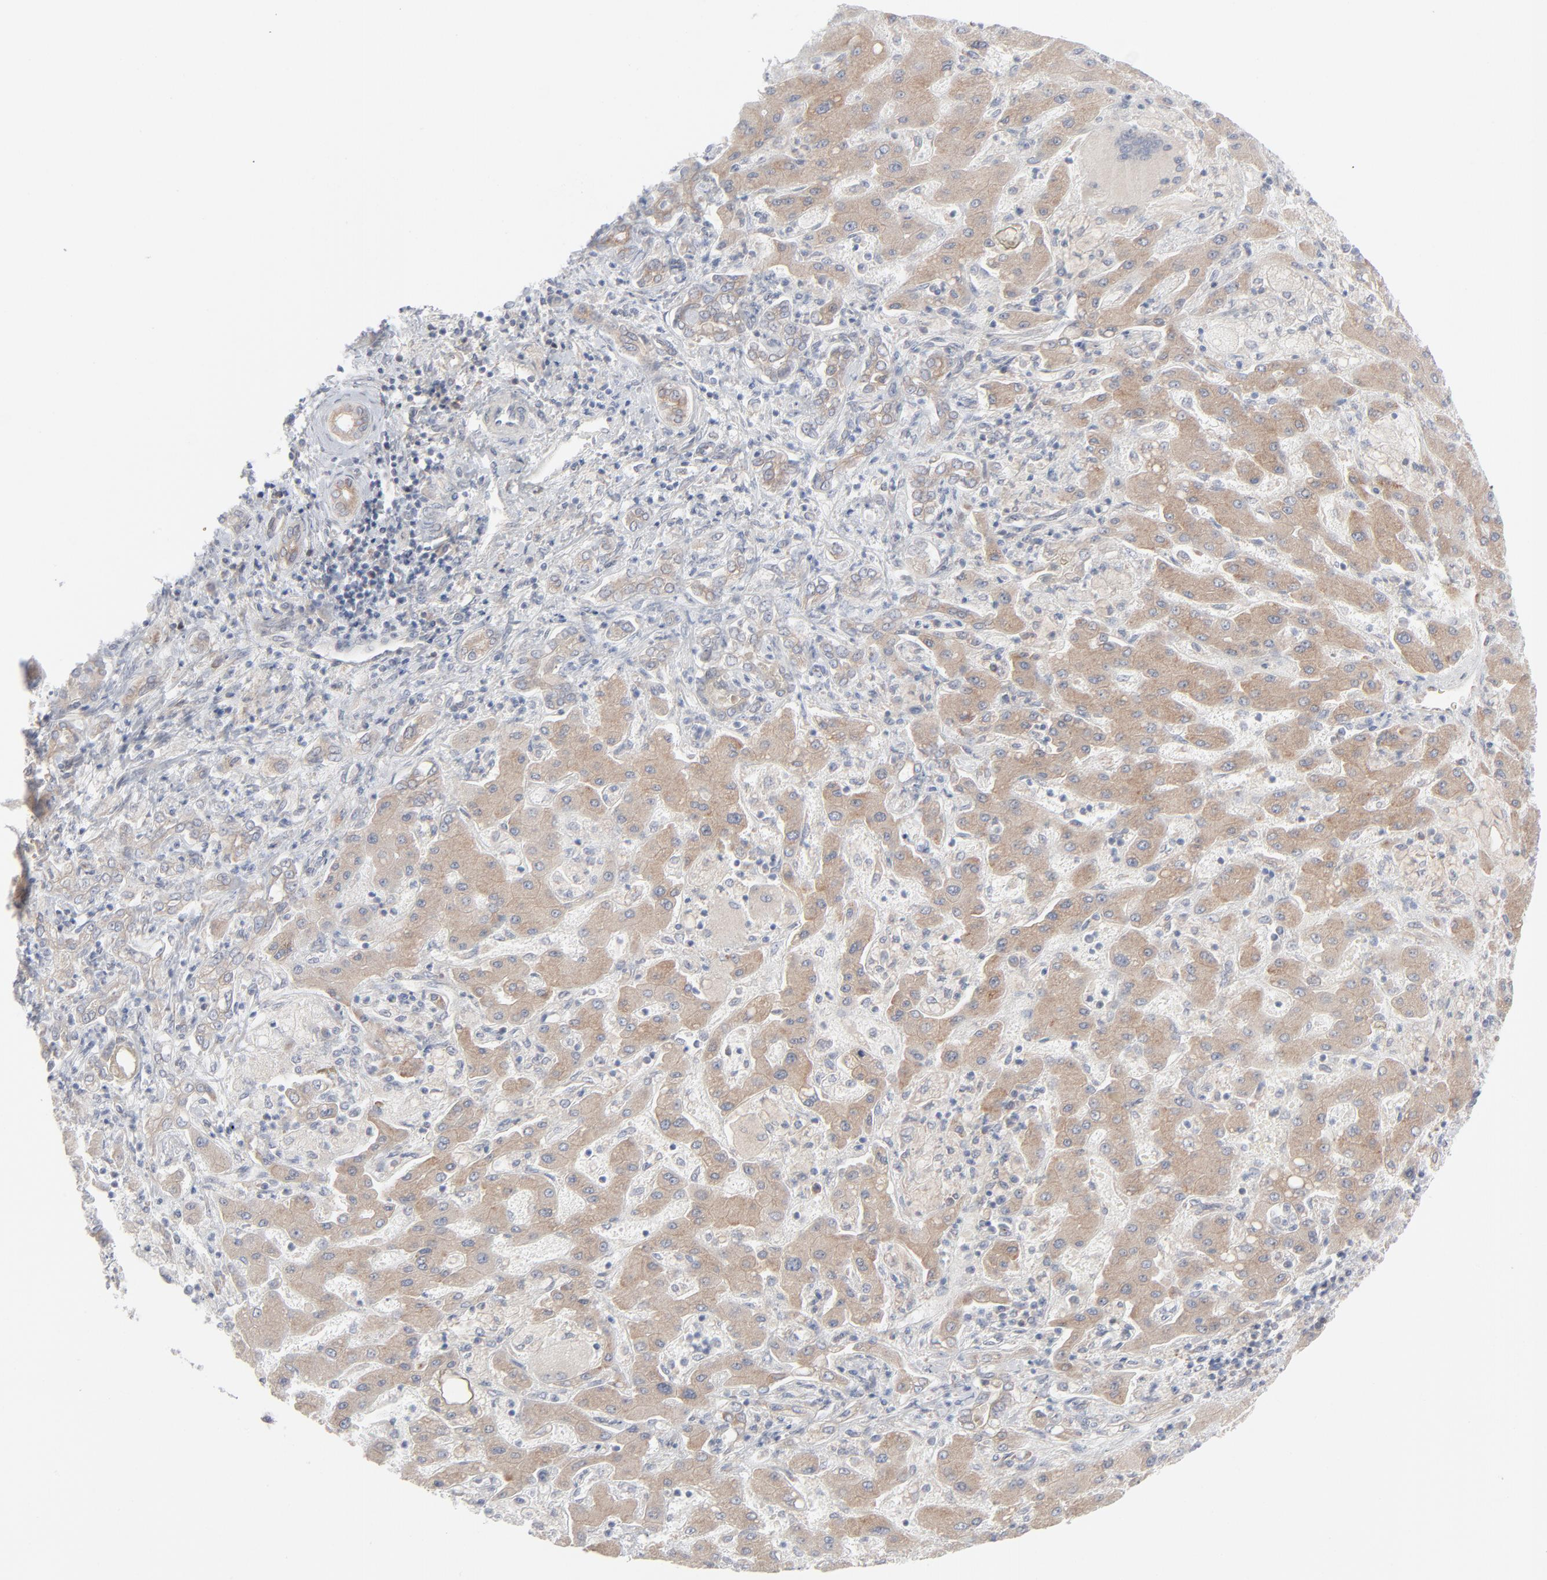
{"staining": {"intensity": "moderate", "quantity": ">75%", "location": "cytoplasmic/membranous"}, "tissue": "liver cancer", "cell_type": "Tumor cells", "image_type": "cancer", "snomed": [{"axis": "morphology", "description": "Cholangiocarcinoma"}, {"axis": "topography", "description": "Liver"}], "caption": "The immunohistochemical stain labels moderate cytoplasmic/membranous positivity in tumor cells of liver cancer (cholangiocarcinoma) tissue.", "gene": "KDSR", "patient": {"sex": "male", "age": 50}}